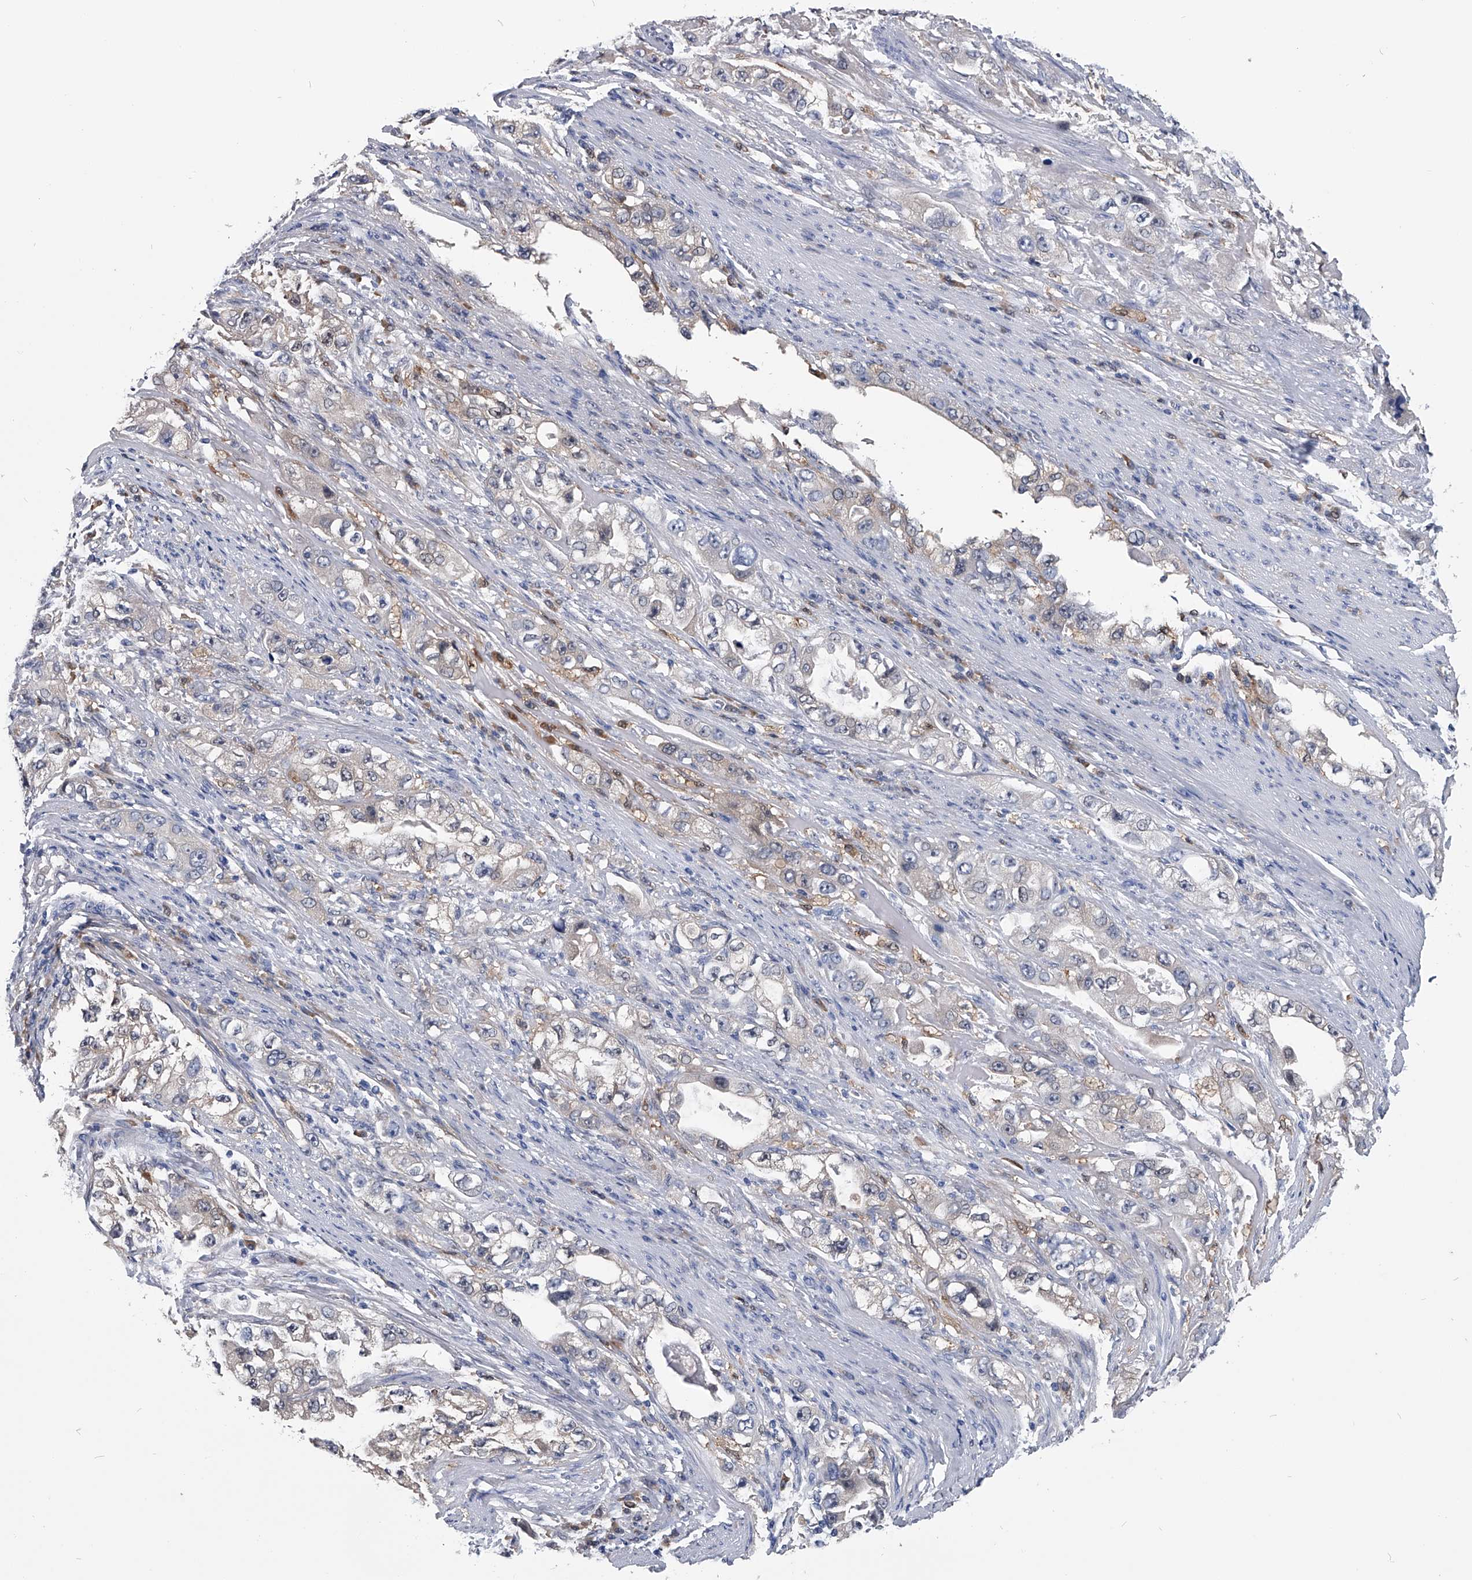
{"staining": {"intensity": "negative", "quantity": "none", "location": "none"}, "tissue": "stomach cancer", "cell_type": "Tumor cells", "image_type": "cancer", "snomed": [{"axis": "morphology", "description": "Adenocarcinoma, NOS"}, {"axis": "topography", "description": "Stomach, lower"}], "caption": "Photomicrograph shows no significant protein positivity in tumor cells of stomach cancer.", "gene": "PDXK", "patient": {"sex": "female", "age": 93}}